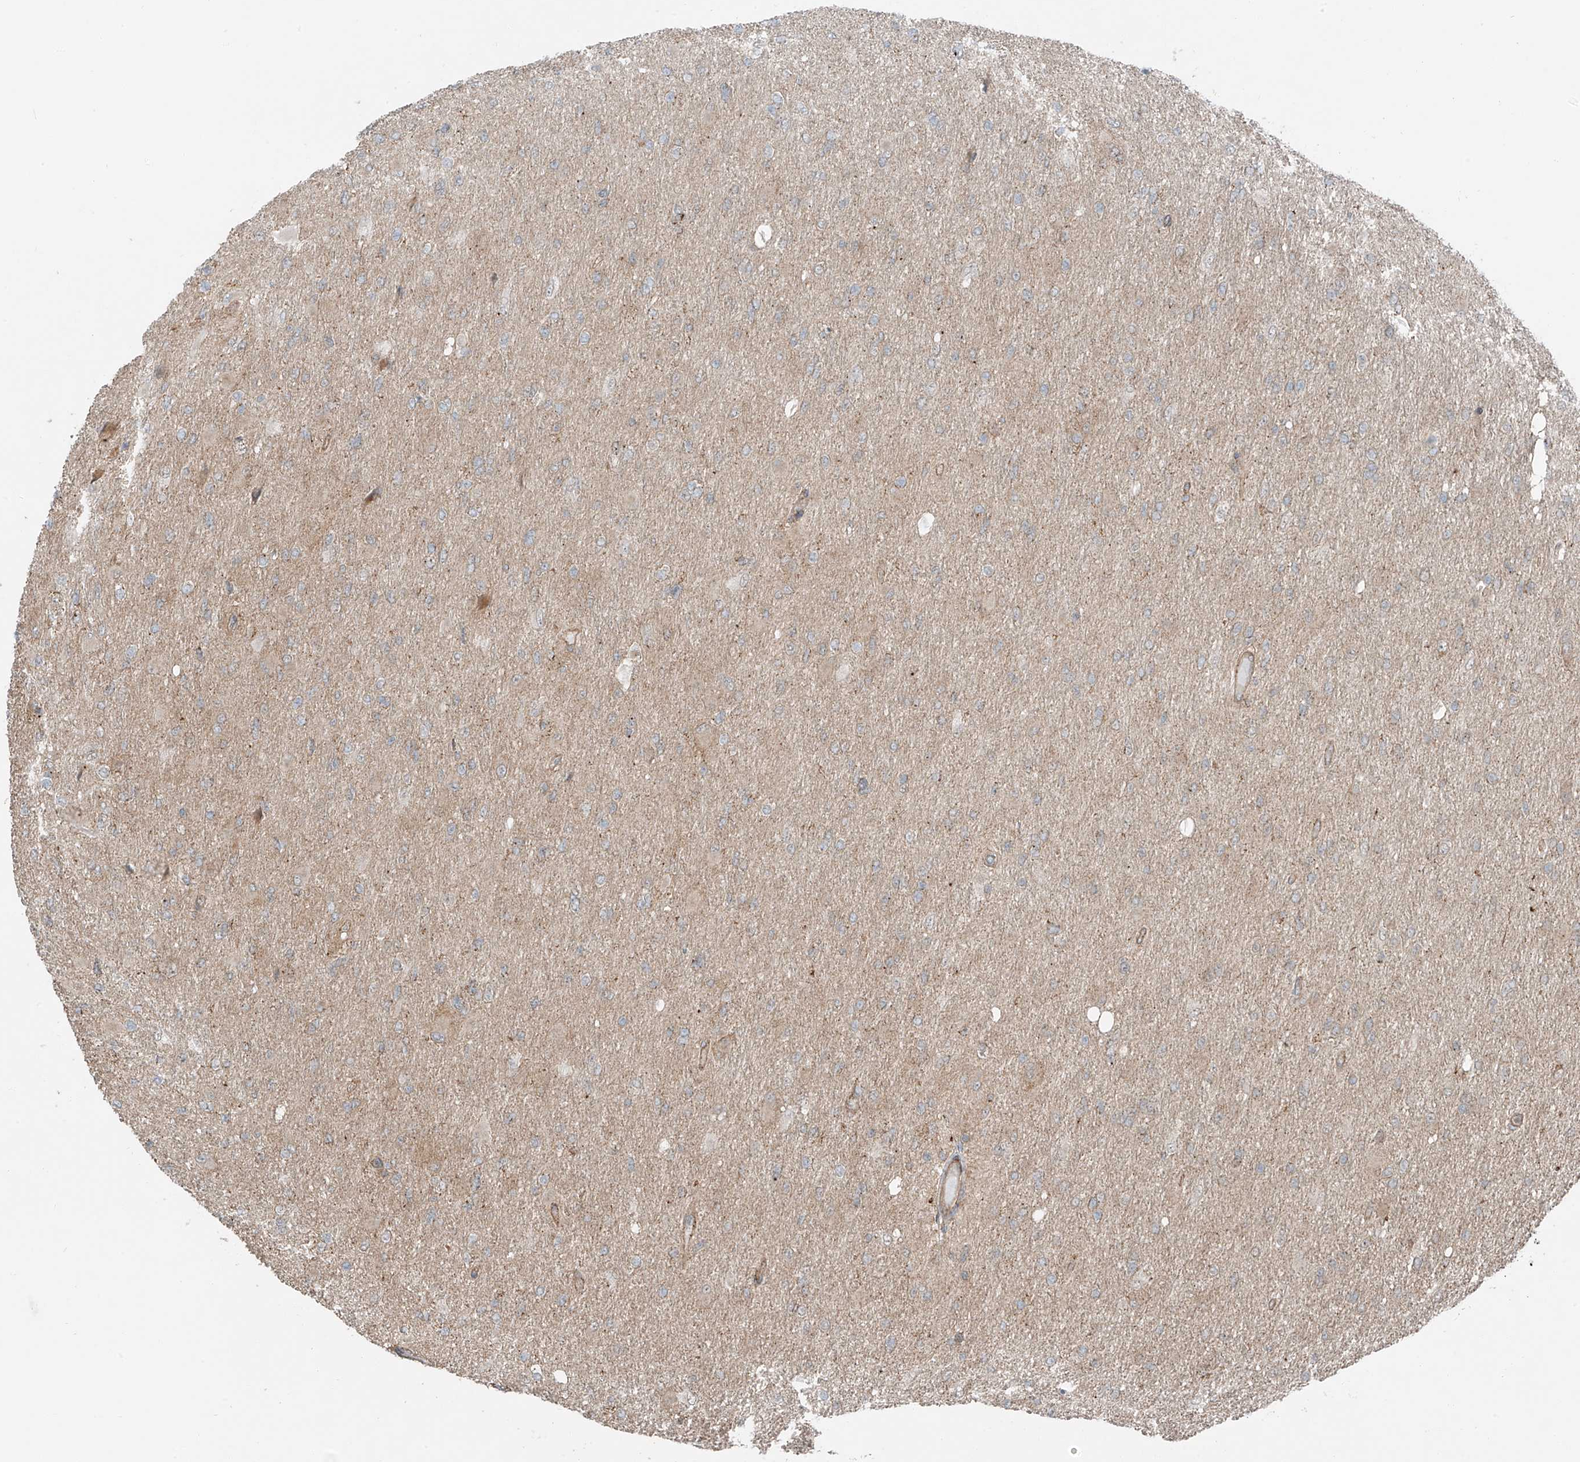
{"staining": {"intensity": "negative", "quantity": "none", "location": "none"}, "tissue": "glioma", "cell_type": "Tumor cells", "image_type": "cancer", "snomed": [{"axis": "morphology", "description": "Glioma, malignant, High grade"}, {"axis": "topography", "description": "Cerebral cortex"}], "caption": "Immunohistochemistry of human malignant high-grade glioma displays no expression in tumor cells.", "gene": "CEP162", "patient": {"sex": "female", "age": 36}}